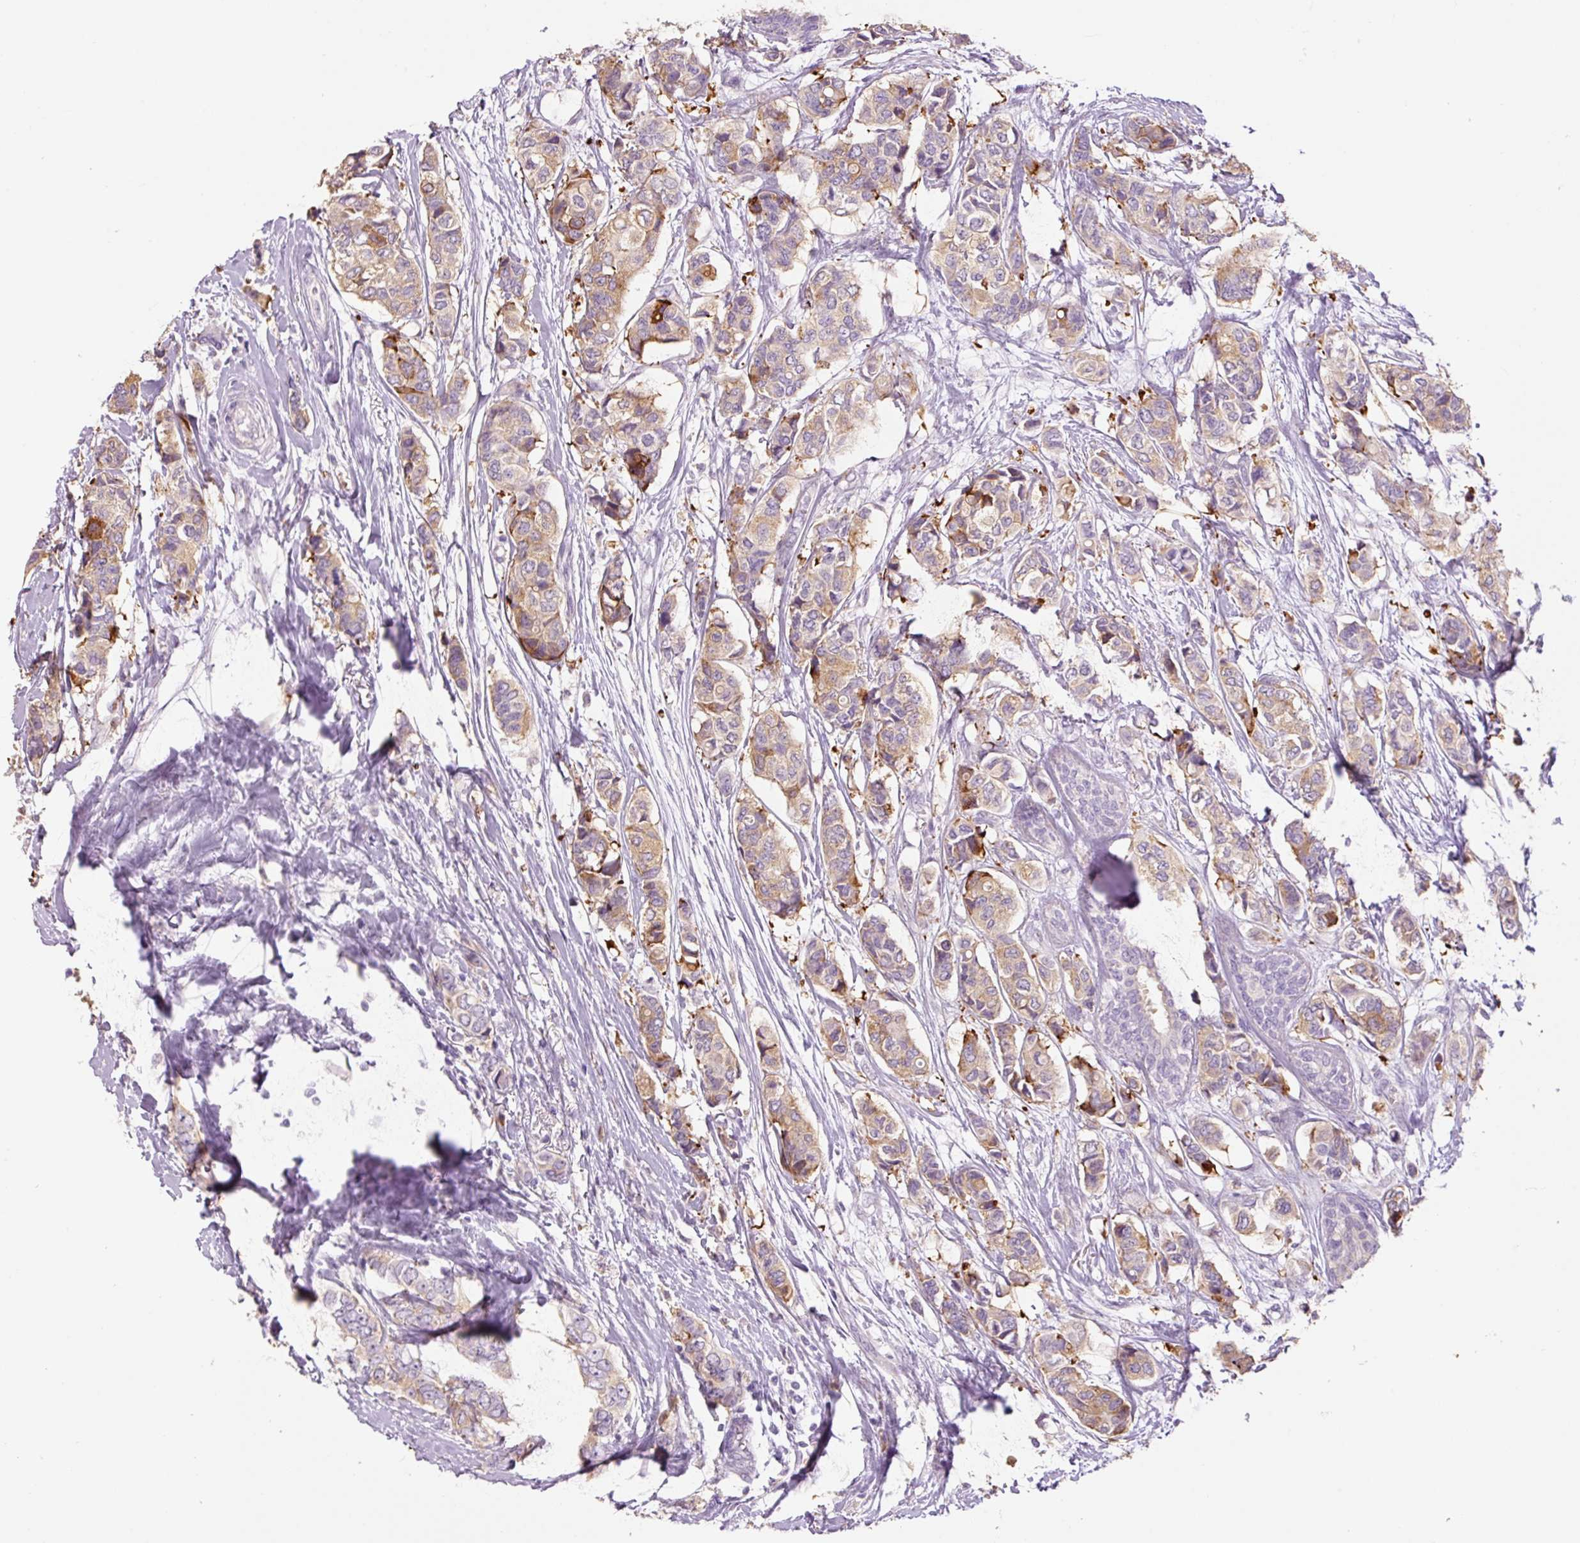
{"staining": {"intensity": "moderate", "quantity": ">75%", "location": "cytoplasmic/membranous"}, "tissue": "breast cancer", "cell_type": "Tumor cells", "image_type": "cancer", "snomed": [{"axis": "morphology", "description": "Lobular carcinoma"}, {"axis": "topography", "description": "Breast"}], "caption": "Immunohistochemical staining of human breast lobular carcinoma displays medium levels of moderate cytoplasmic/membranous protein expression in approximately >75% of tumor cells.", "gene": "HAX1", "patient": {"sex": "female", "age": 51}}